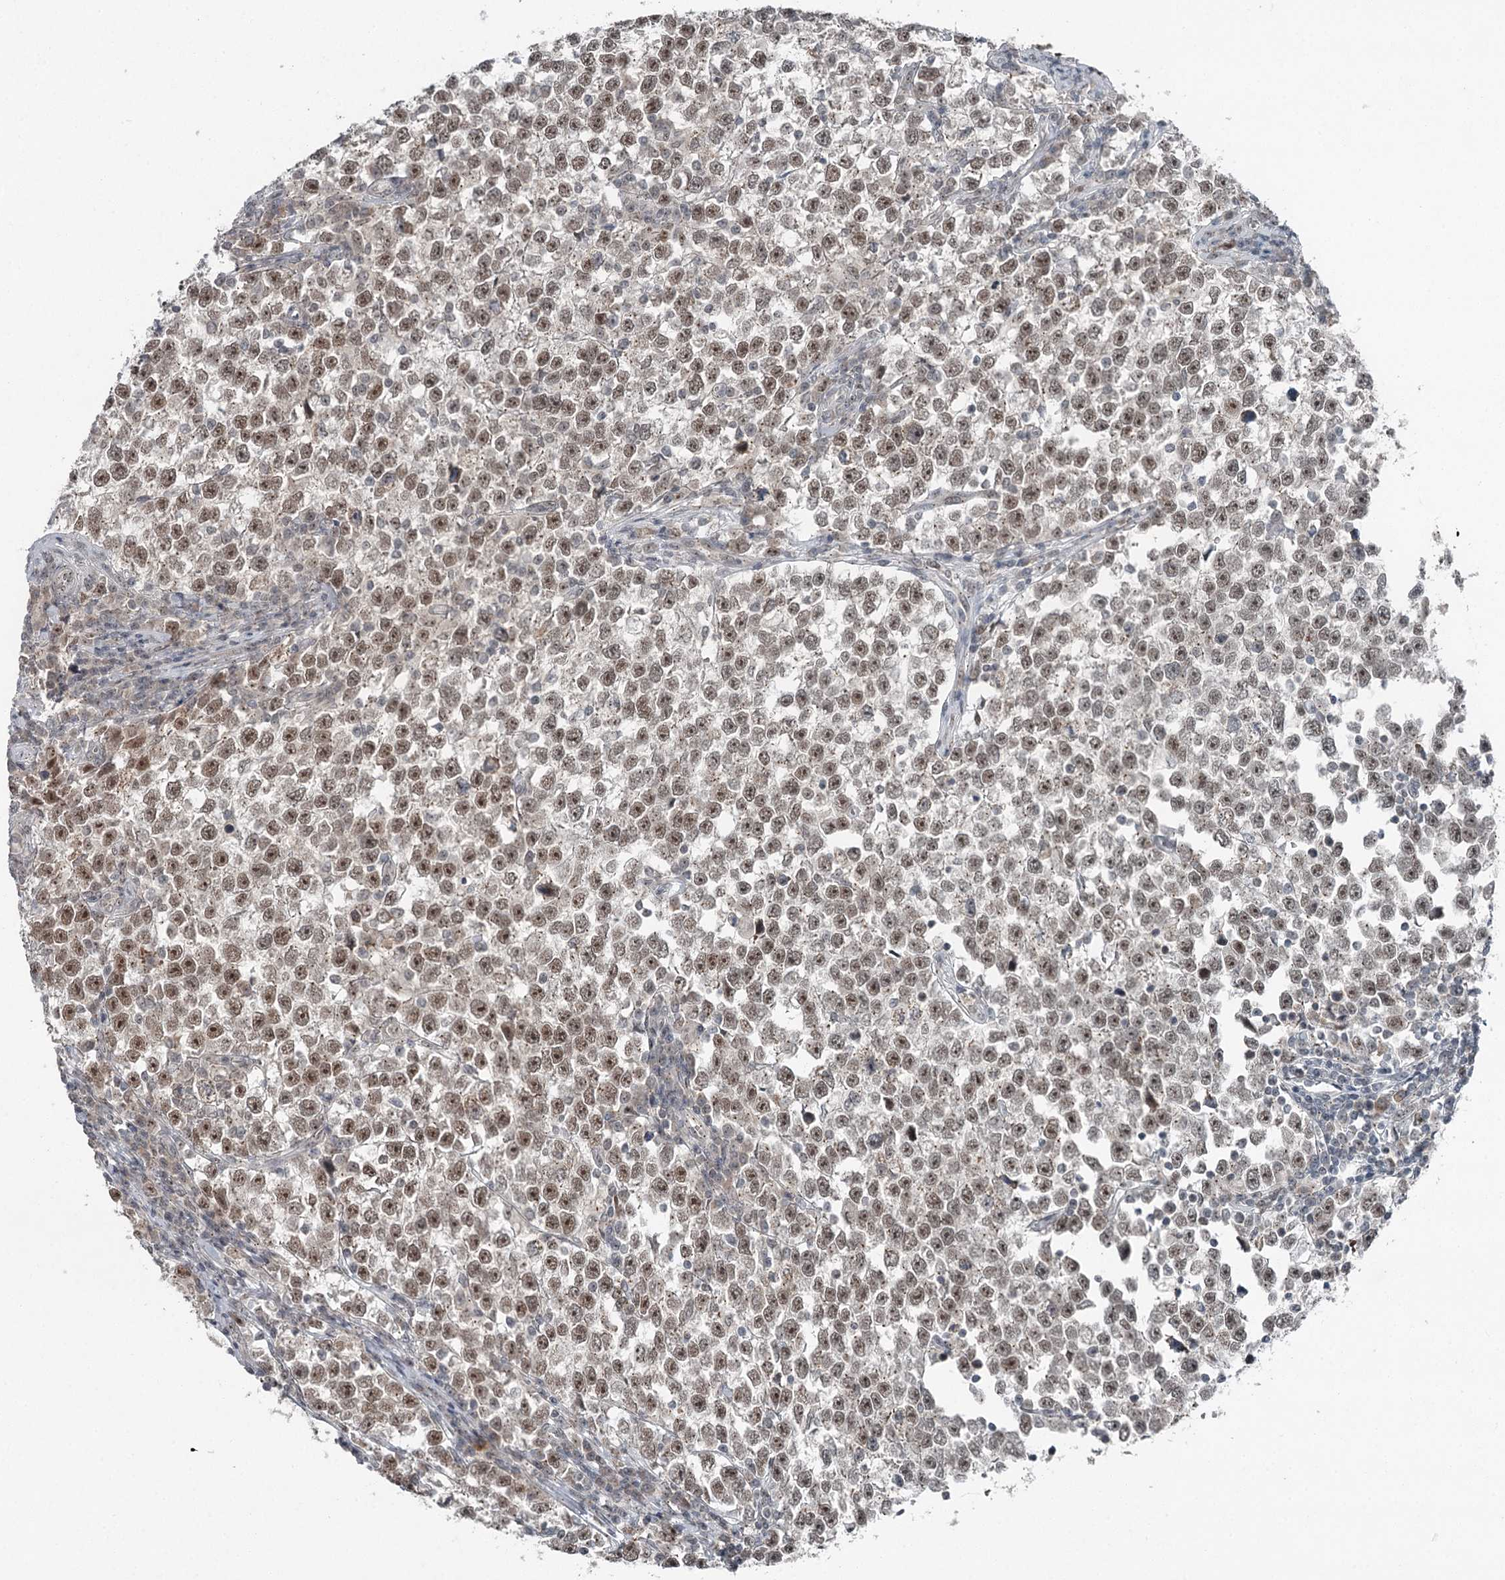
{"staining": {"intensity": "moderate", "quantity": ">75%", "location": "nuclear"}, "tissue": "testis cancer", "cell_type": "Tumor cells", "image_type": "cancer", "snomed": [{"axis": "morphology", "description": "Normal tissue, NOS"}, {"axis": "morphology", "description": "Seminoma, NOS"}, {"axis": "topography", "description": "Testis"}], "caption": "Human testis cancer stained with a brown dye reveals moderate nuclear positive staining in about >75% of tumor cells.", "gene": "EXOSC1", "patient": {"sex": "male", "age": 43}}